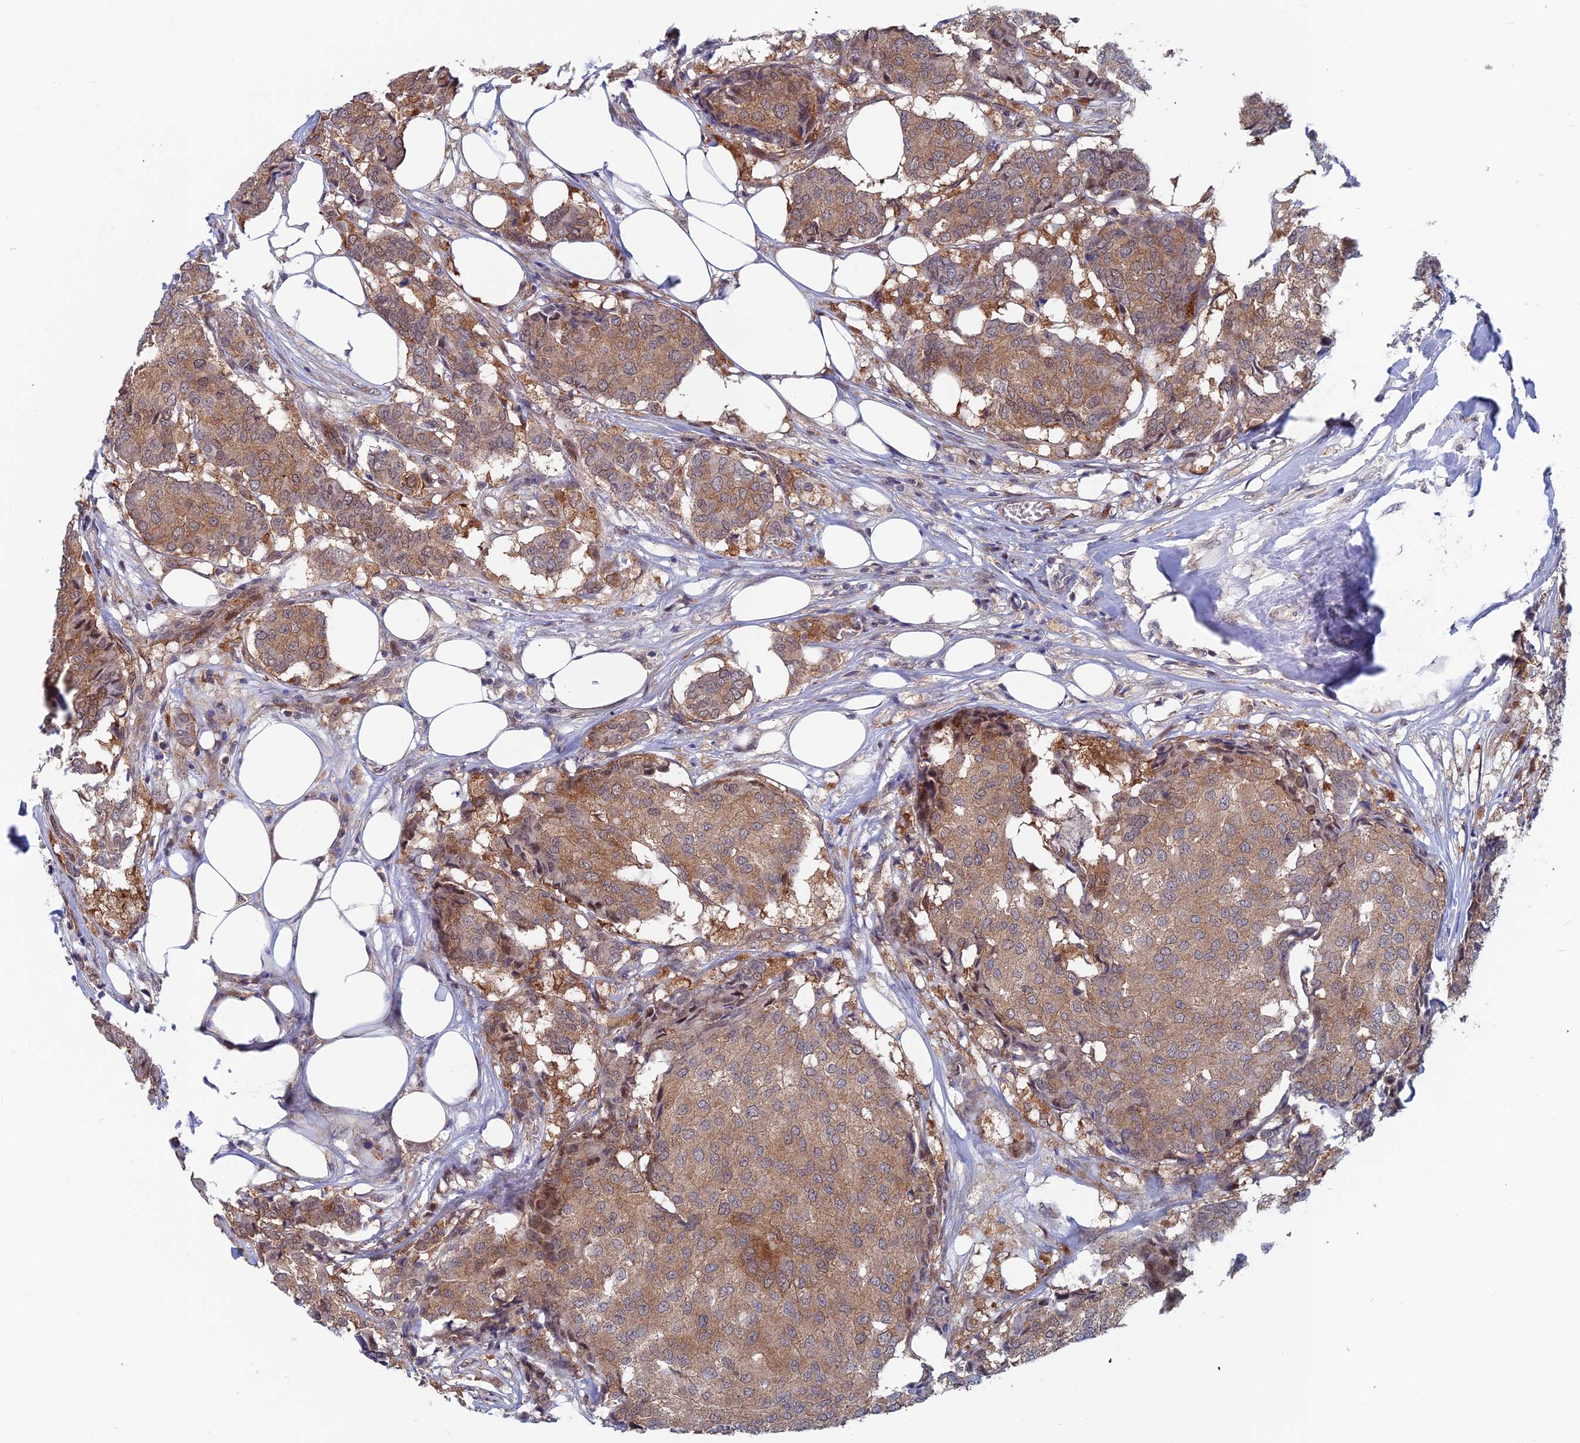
{"staining": {"intensity": "moderate", "quantity": ">75%", "location": "cytoplasmic/membranous"}, "tissue": "breast cancer", "cell_type": "Tumor cells", "image_type": "cancer", "snomed": [{"axis": "morphology", "description": "Duct carcinoma"}, {"axis": "topography", "description": "Breast"}], "caption": "Human breast cancer stained for a protein (brown) demonstrates moderate cytoplasmic/membranous positive staining in approximately >75% of tumor cells.", "gene": "IGBP1", "patient": {"sex": "female", "age": 75}}